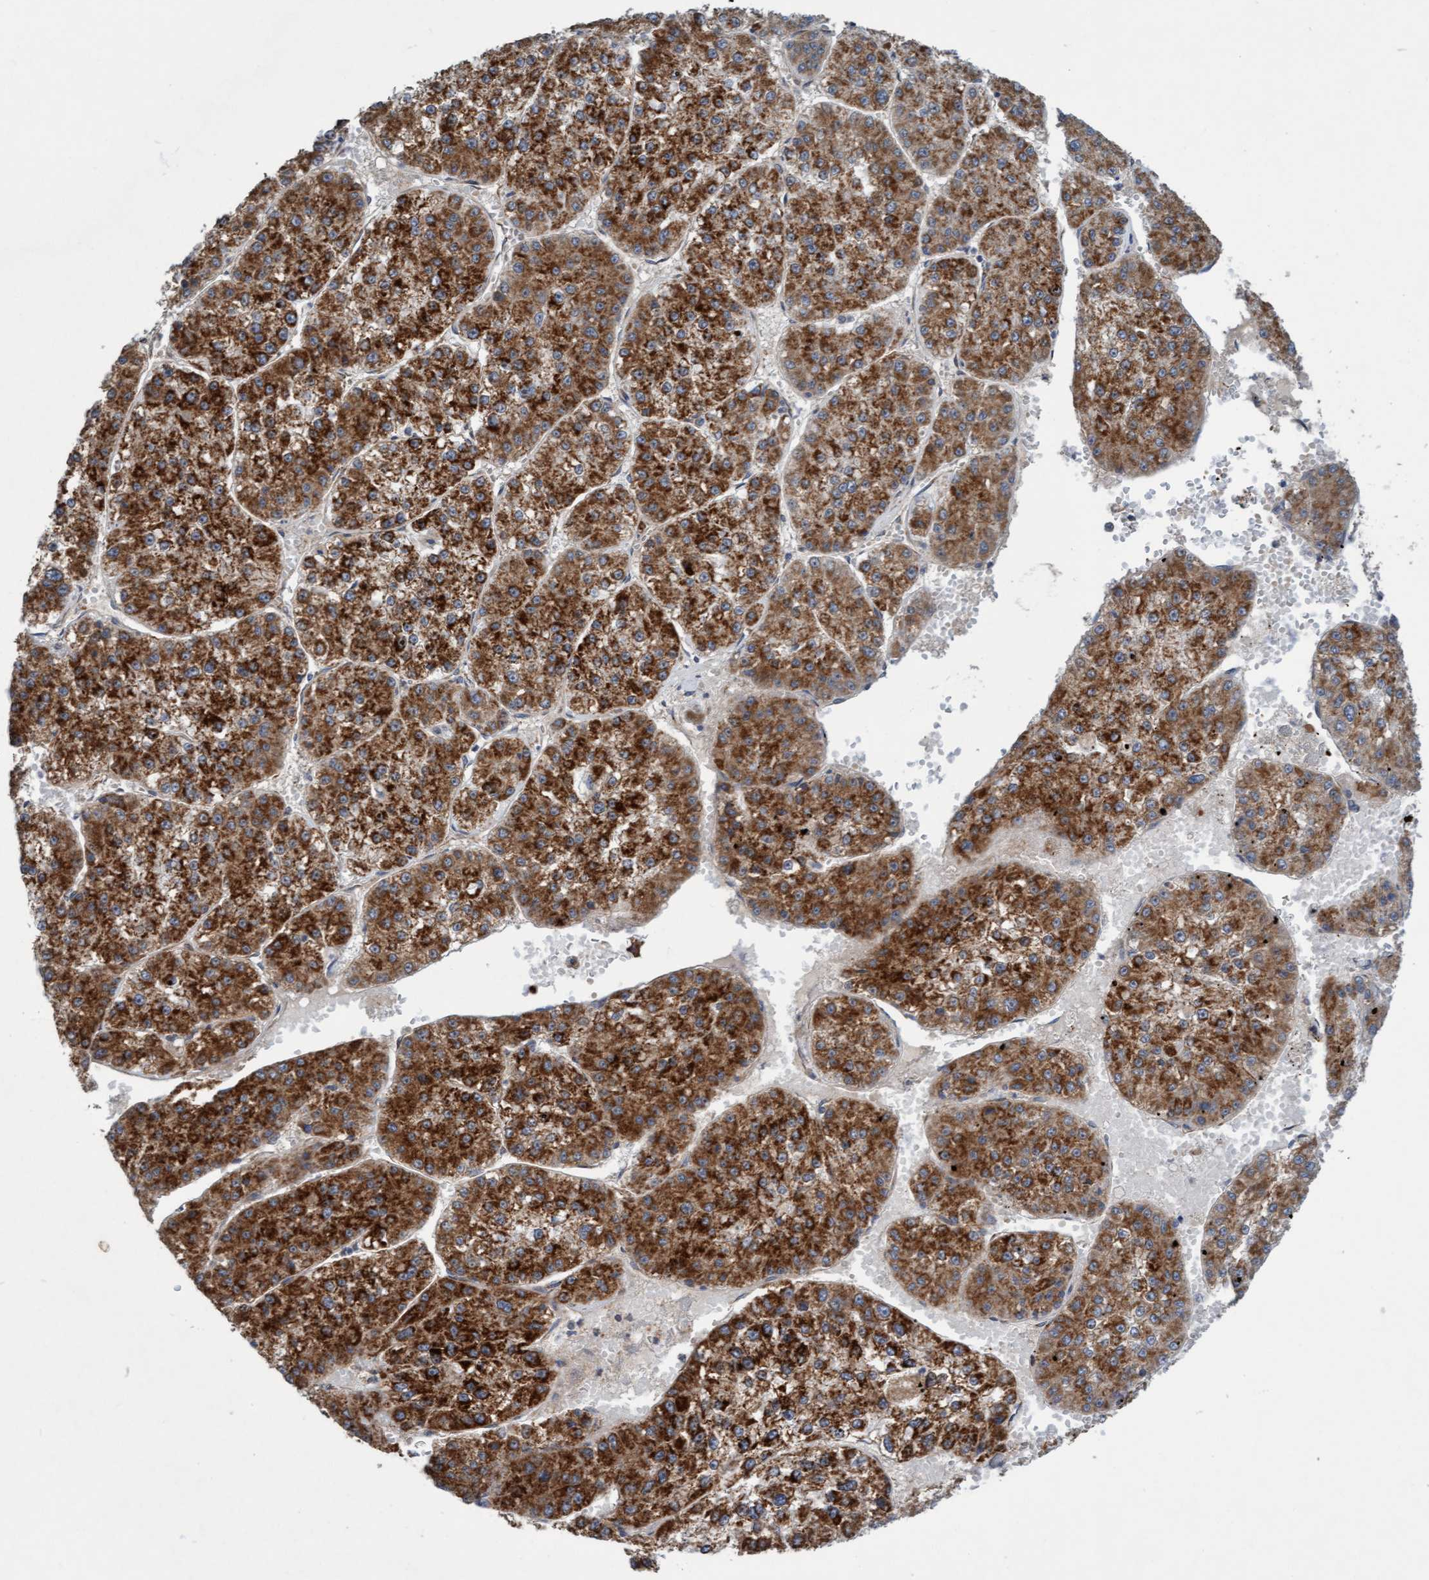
{"staining": {"intensity": "strong", "quantity": ">75%", "location": "cytoplasmic/membranous"}, "tissue": "liver cancer", "cell_type": "Tumor cells", "image_type": "cancer", "snomed": [{"axis": "morphology", "description": "Carcinoma, Hepatocellular, NOS"}, {"axis": "topography", "description": "Liver"}], "caption": "Protein expression by IHC exhibits strong cytoplasmic/membranous expression in approximately >75% of tumor cells in liver hepatocellular carcinoma.", "gene": "ZNF566", "patient": {"sex": "female", "age": 73}}